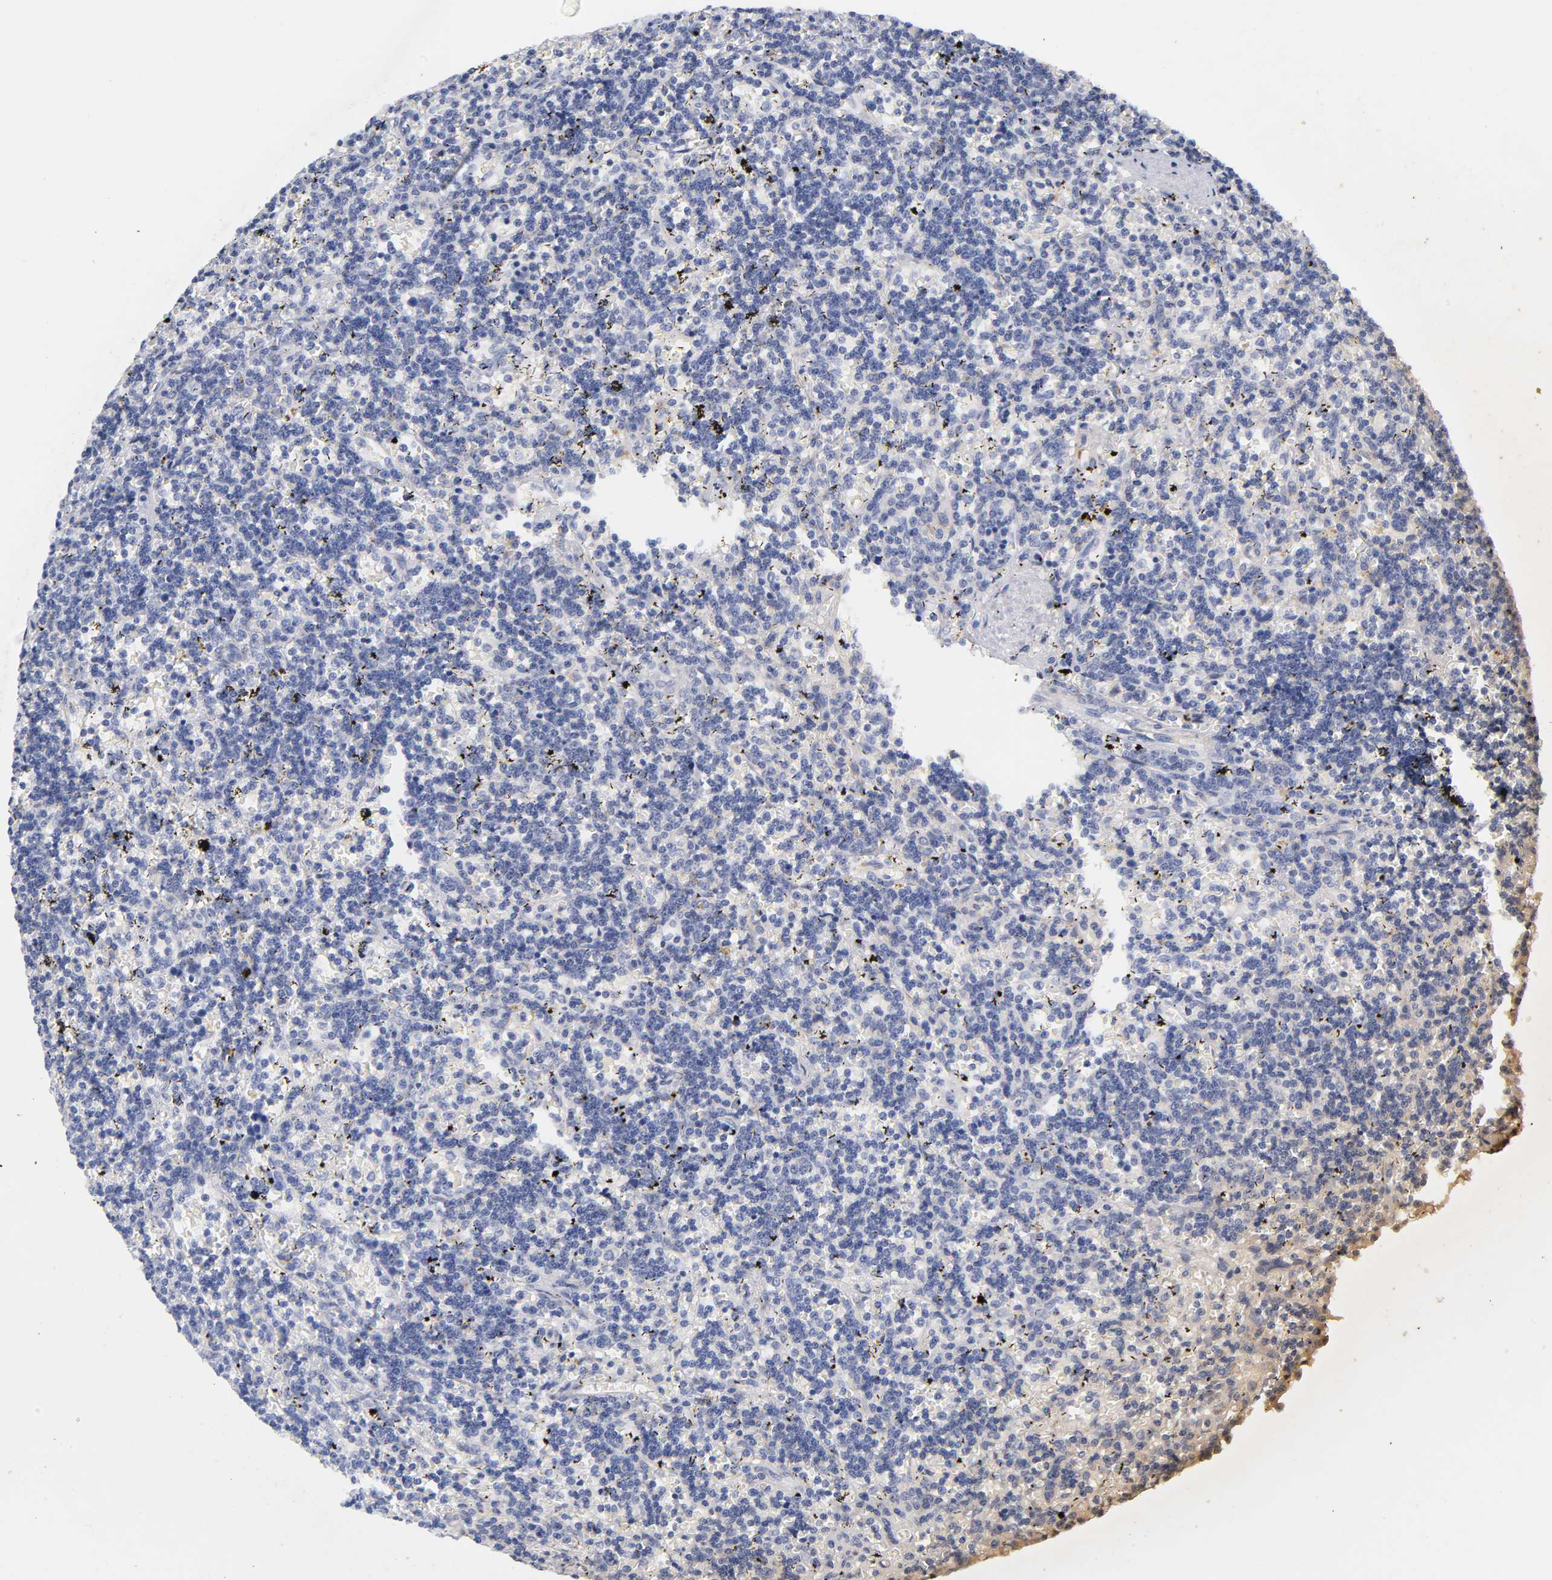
{"staining": {"intensity": "negative", "quantity": "none", "location": "none"}, "tissue": "lymphoma", "cell_type": "Tumor cells", "image_type": "cancer", "snomed": [{"axis": "morphology", "description": "Malignant lymphoma, non-Hodgkin's type, Low grade"}, {"axis": "topography", "description": "Spleen"}], "caption": "DAB (3,3'-diaminobenzidine) immunohistochemical staining of human malignant lymphoma, non-Hodgkin's type (low-grade) demonstrates no significant positivity in tumor cells.", "gene": "LAMB1", "patient": {"sex": "male", "age": 60}}